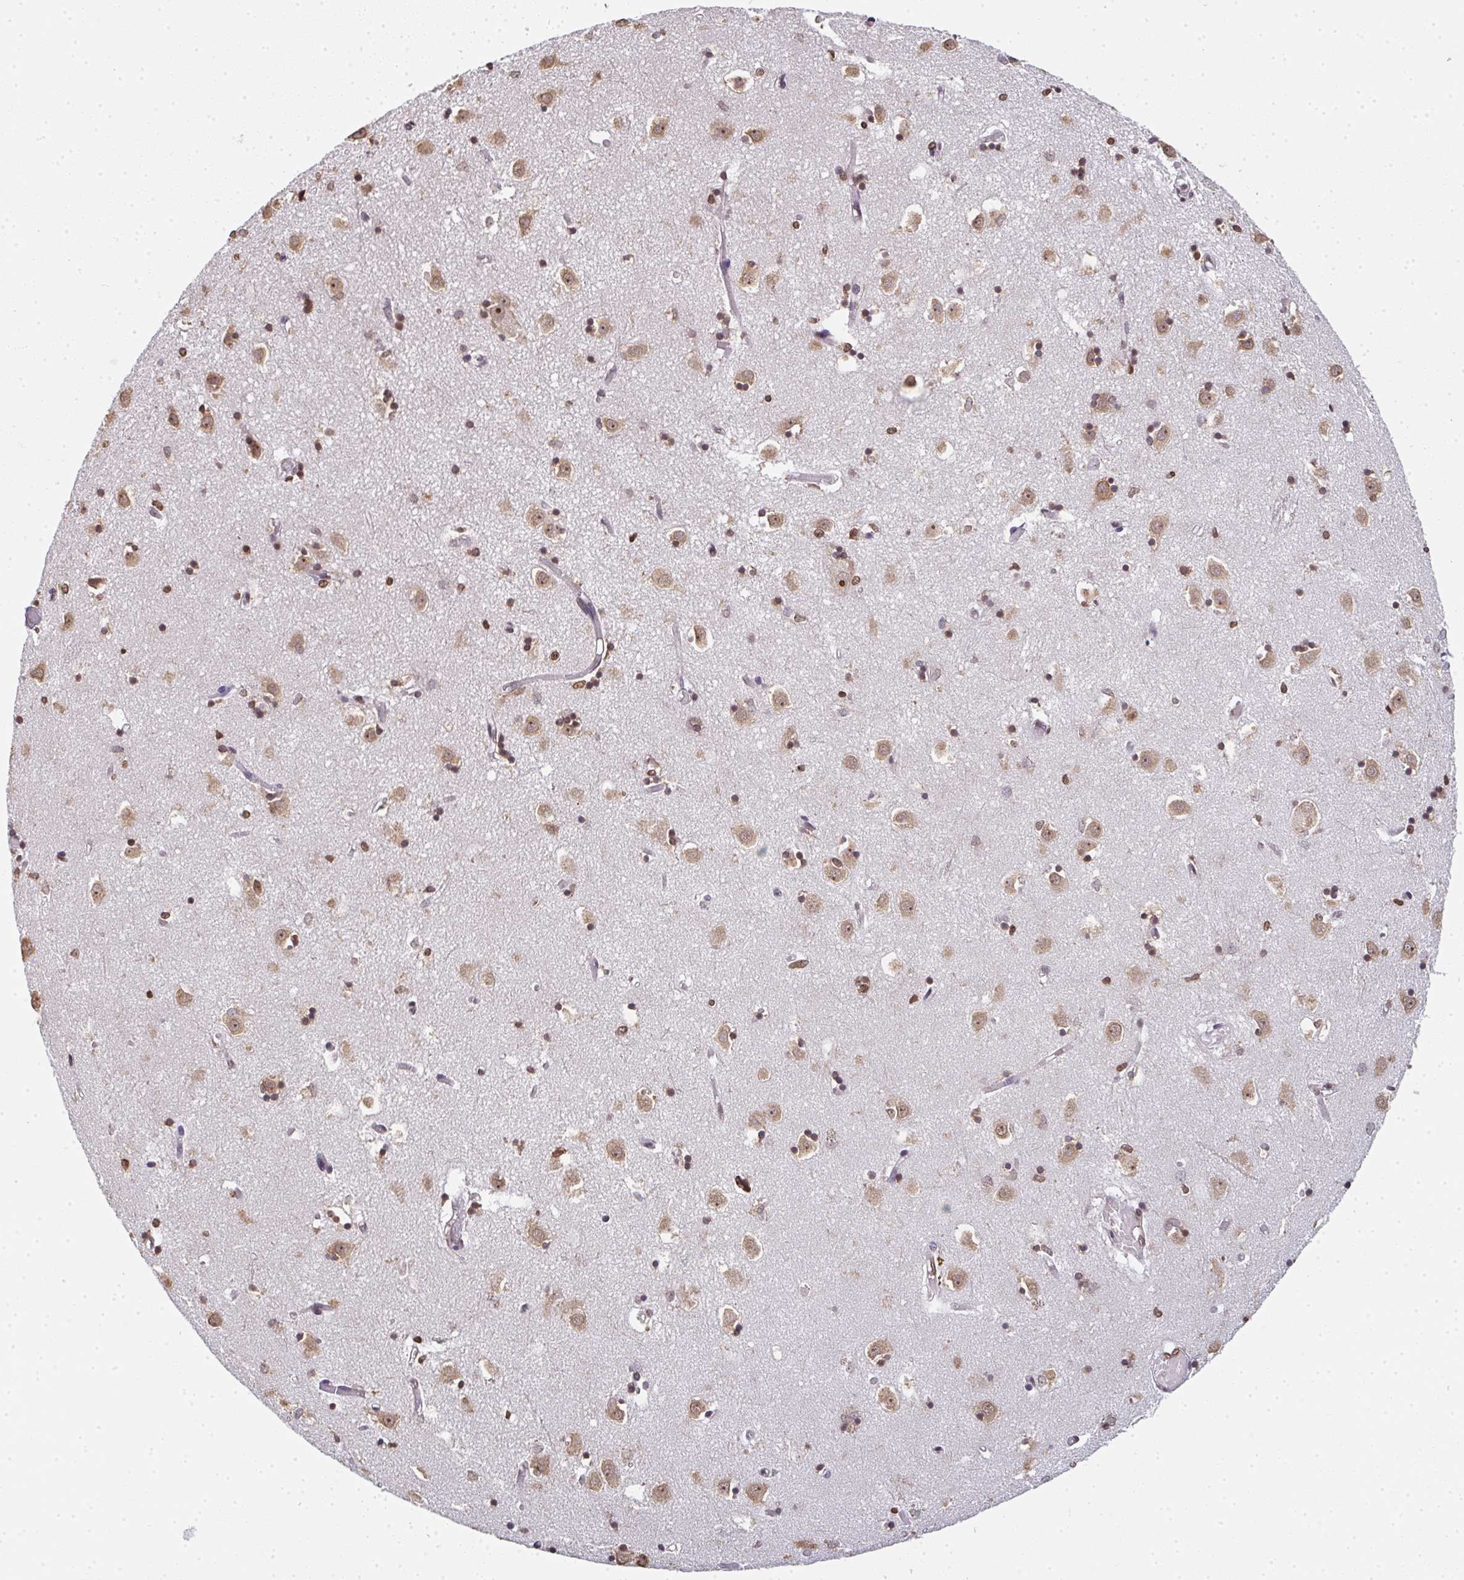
{"staining": {"intensity": "moderate", "quantity": ">75%", "location": "nuclear"}, "tissue": "caudate", "cell_type": "Glial cells", "image_type": "normal", "snomed": [{"axis": "morphology", "description": "Normal tissue, NOS"}, {"axis": "topography", "description": "Lateral ventricle wall"}], "caption": "Caudate stained with a brown dye exhibits moderate nuclear positive expression in about >75% of glial cells.", "gene": "DKC1", "patient": {"sex": "male", "age": 70}}